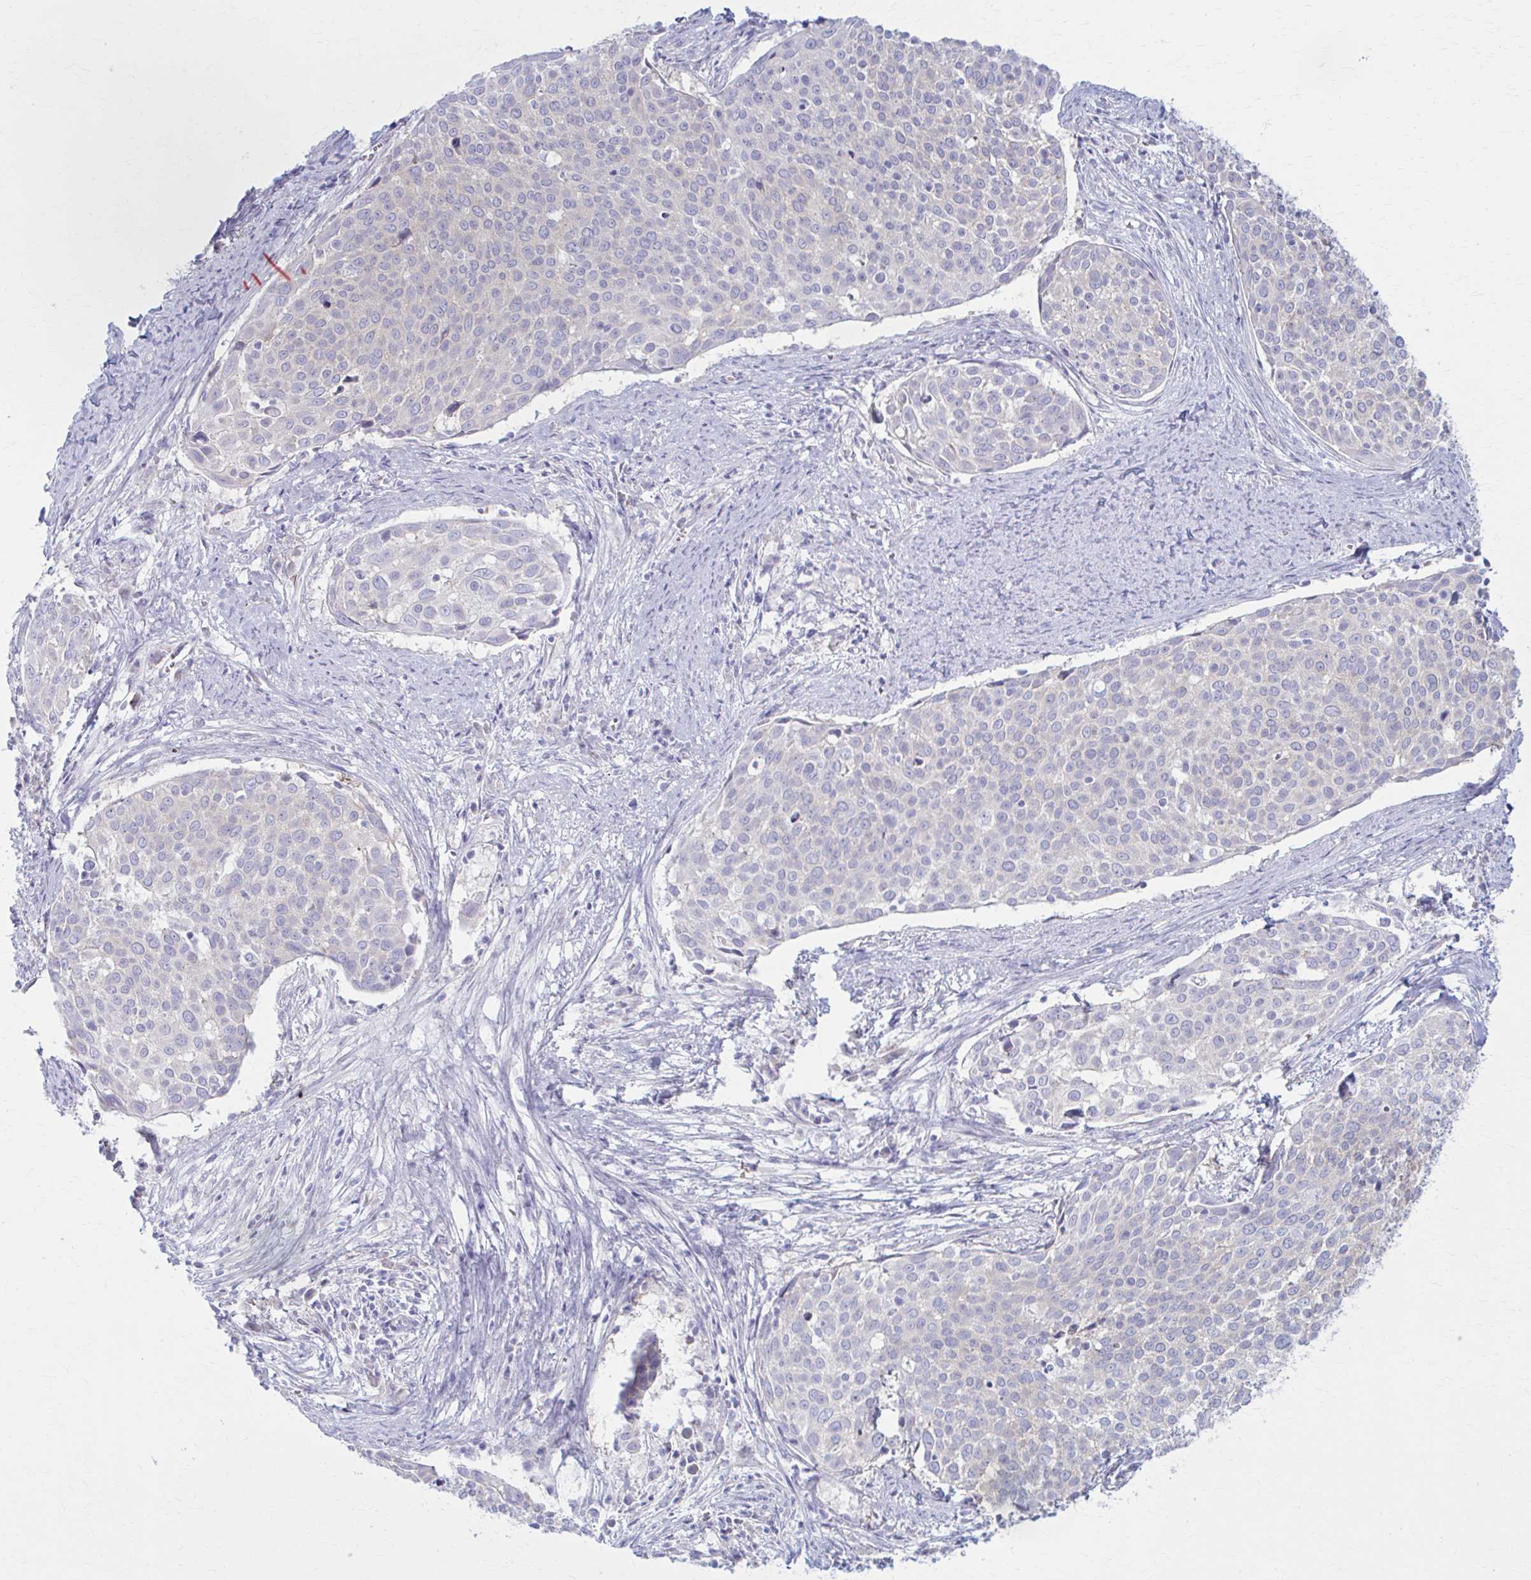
{"staining": {"intensity": "negative", "quantity": "none", "location": "none"}, "tissue": "cervical cancer", "cell_type": "Tumor cells", "image_type": "cancer", "snomed": [{"axis": "morphology", "description": "Squamous cell carcinoma, NOS"}, {"axis": "topography", "description": "Cervix"}], "caption": "A histopathology image of squamous cell carcinoma (cervical) stained for a protein displays no brown staining in tumor cells. The staining is performed using DAB brown chromogen with nuclei counter-stained in using hematoxylin.", "gene": "PRKRA", "patient": {"sex": "female", "age": 39}}